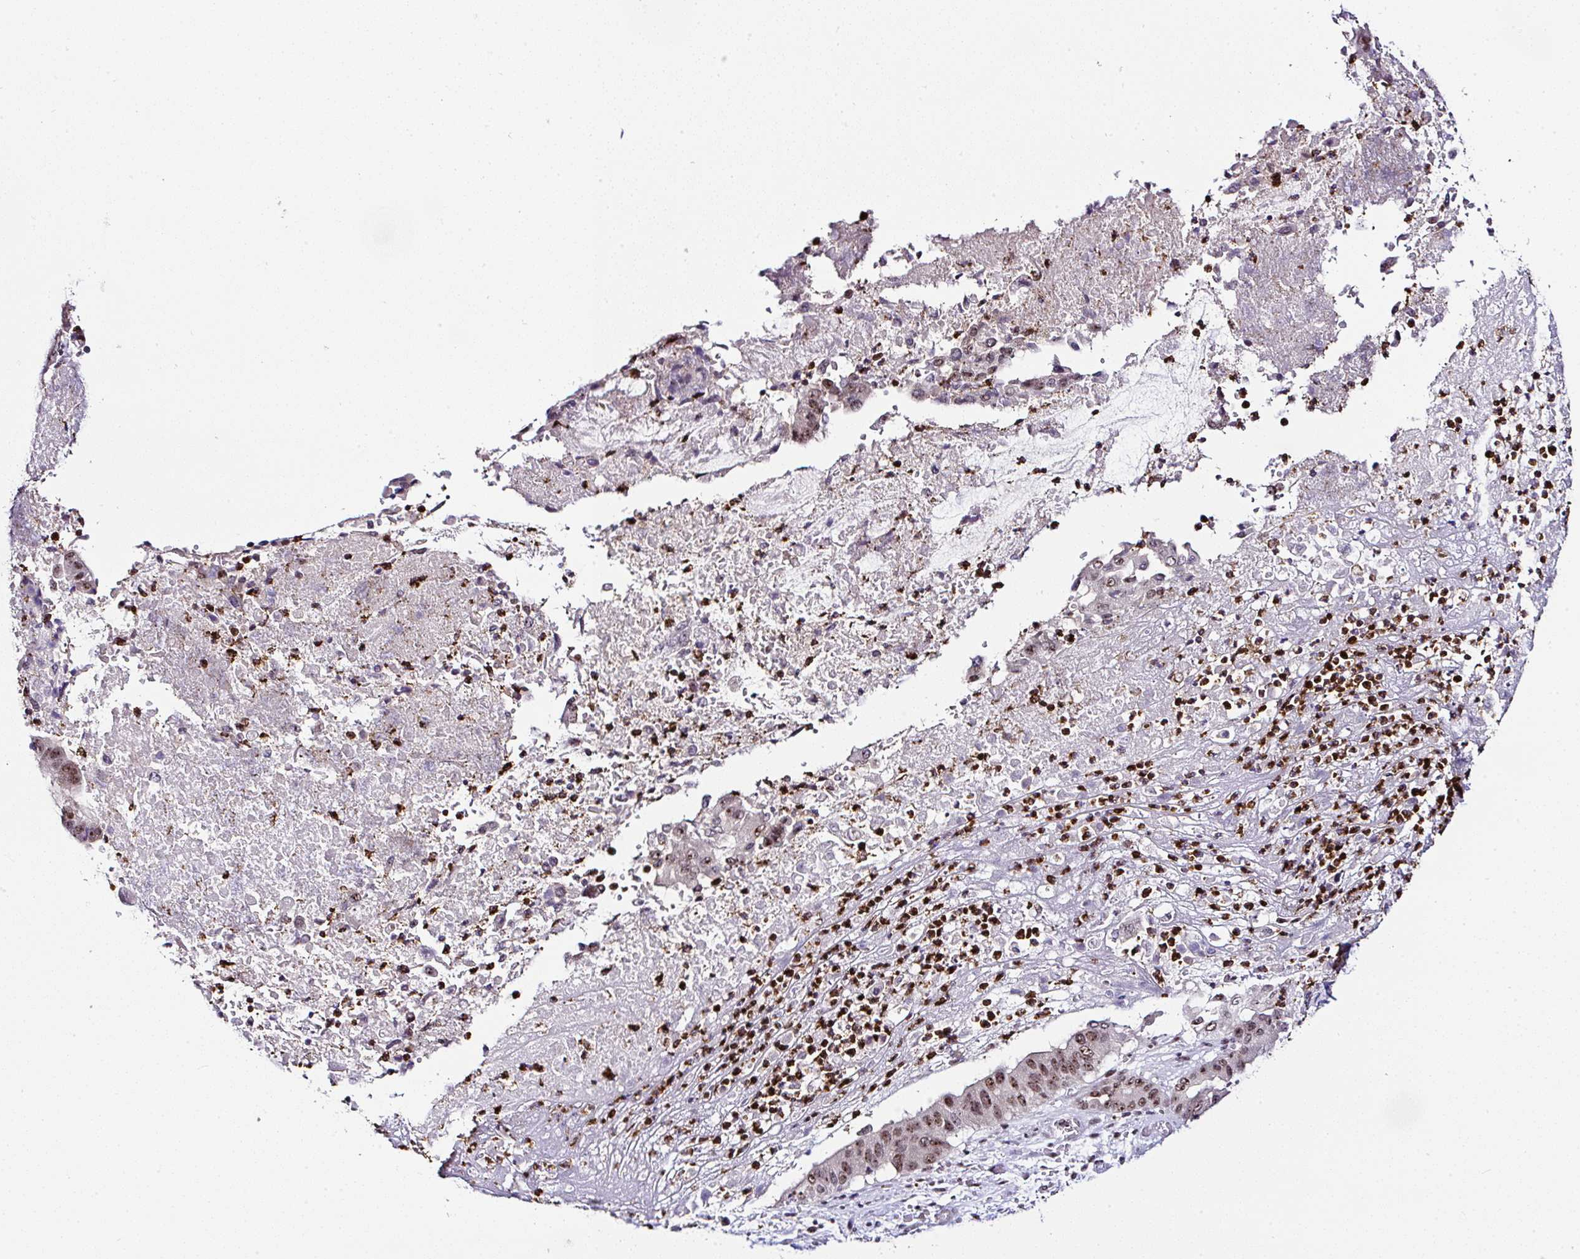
{"staining": {"intensity": "moderate", "quantity": ">75%", "location": "nuclear"}, "tissue": "pancreatic cancer", "cell_type": "Tumor cells", "image_type": "cancer", "snomed": [{"axis": "morphology", "description": "Adenocarcinoma, NOS"}, {"axis": "topography", "description": "Pancreas"}], "caption": "Tumor cells display moderate nuclear positivity in about >75% of cells in pancreatic cancer.", "gene": "PTPN2", "patient": {"sex": "female", "age": 77}}